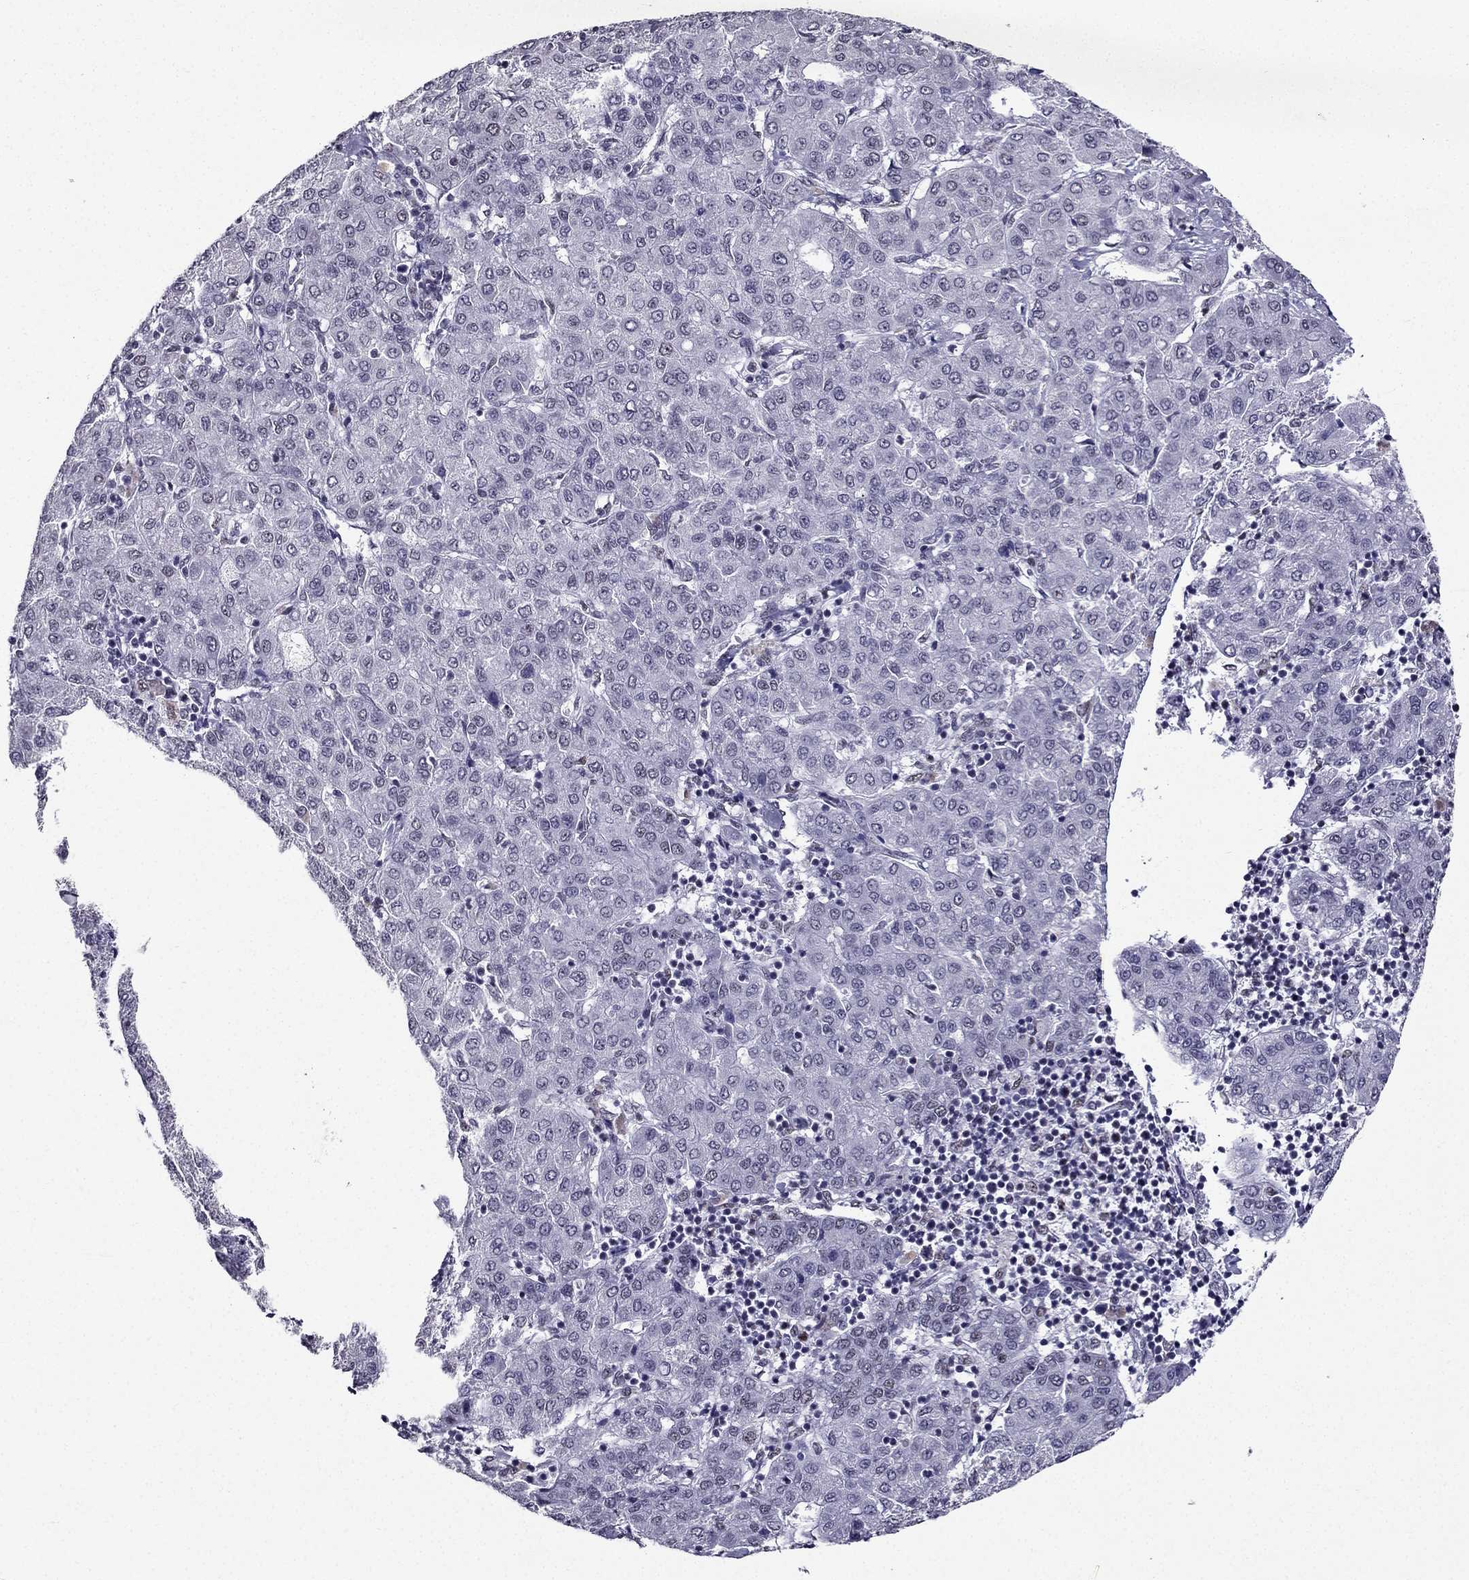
{"staining": {"intensity": "negative", "quantity": "none", "location": "none"}, "tissue": "liver cancer", "cell_type": "Tumor cells", "image_type": "cancer", "snomed": [{"axis": "morphology", "description": "Carcinoma, Hepatocellular, NOS"}, {"axis": "topography", "description": "Liver"}], "caption": "Hepatocellular carcinoma (liver) was stained to show a protein in brown. There is no significant expression in tumor cells. Brightfield microscopy of immunohistochemistry stained with DAB (brown) and hematoxylin (blue), captured at high magnification.", "gene": "ZNF420", "patient": {"sex": "male", "age": 65}}